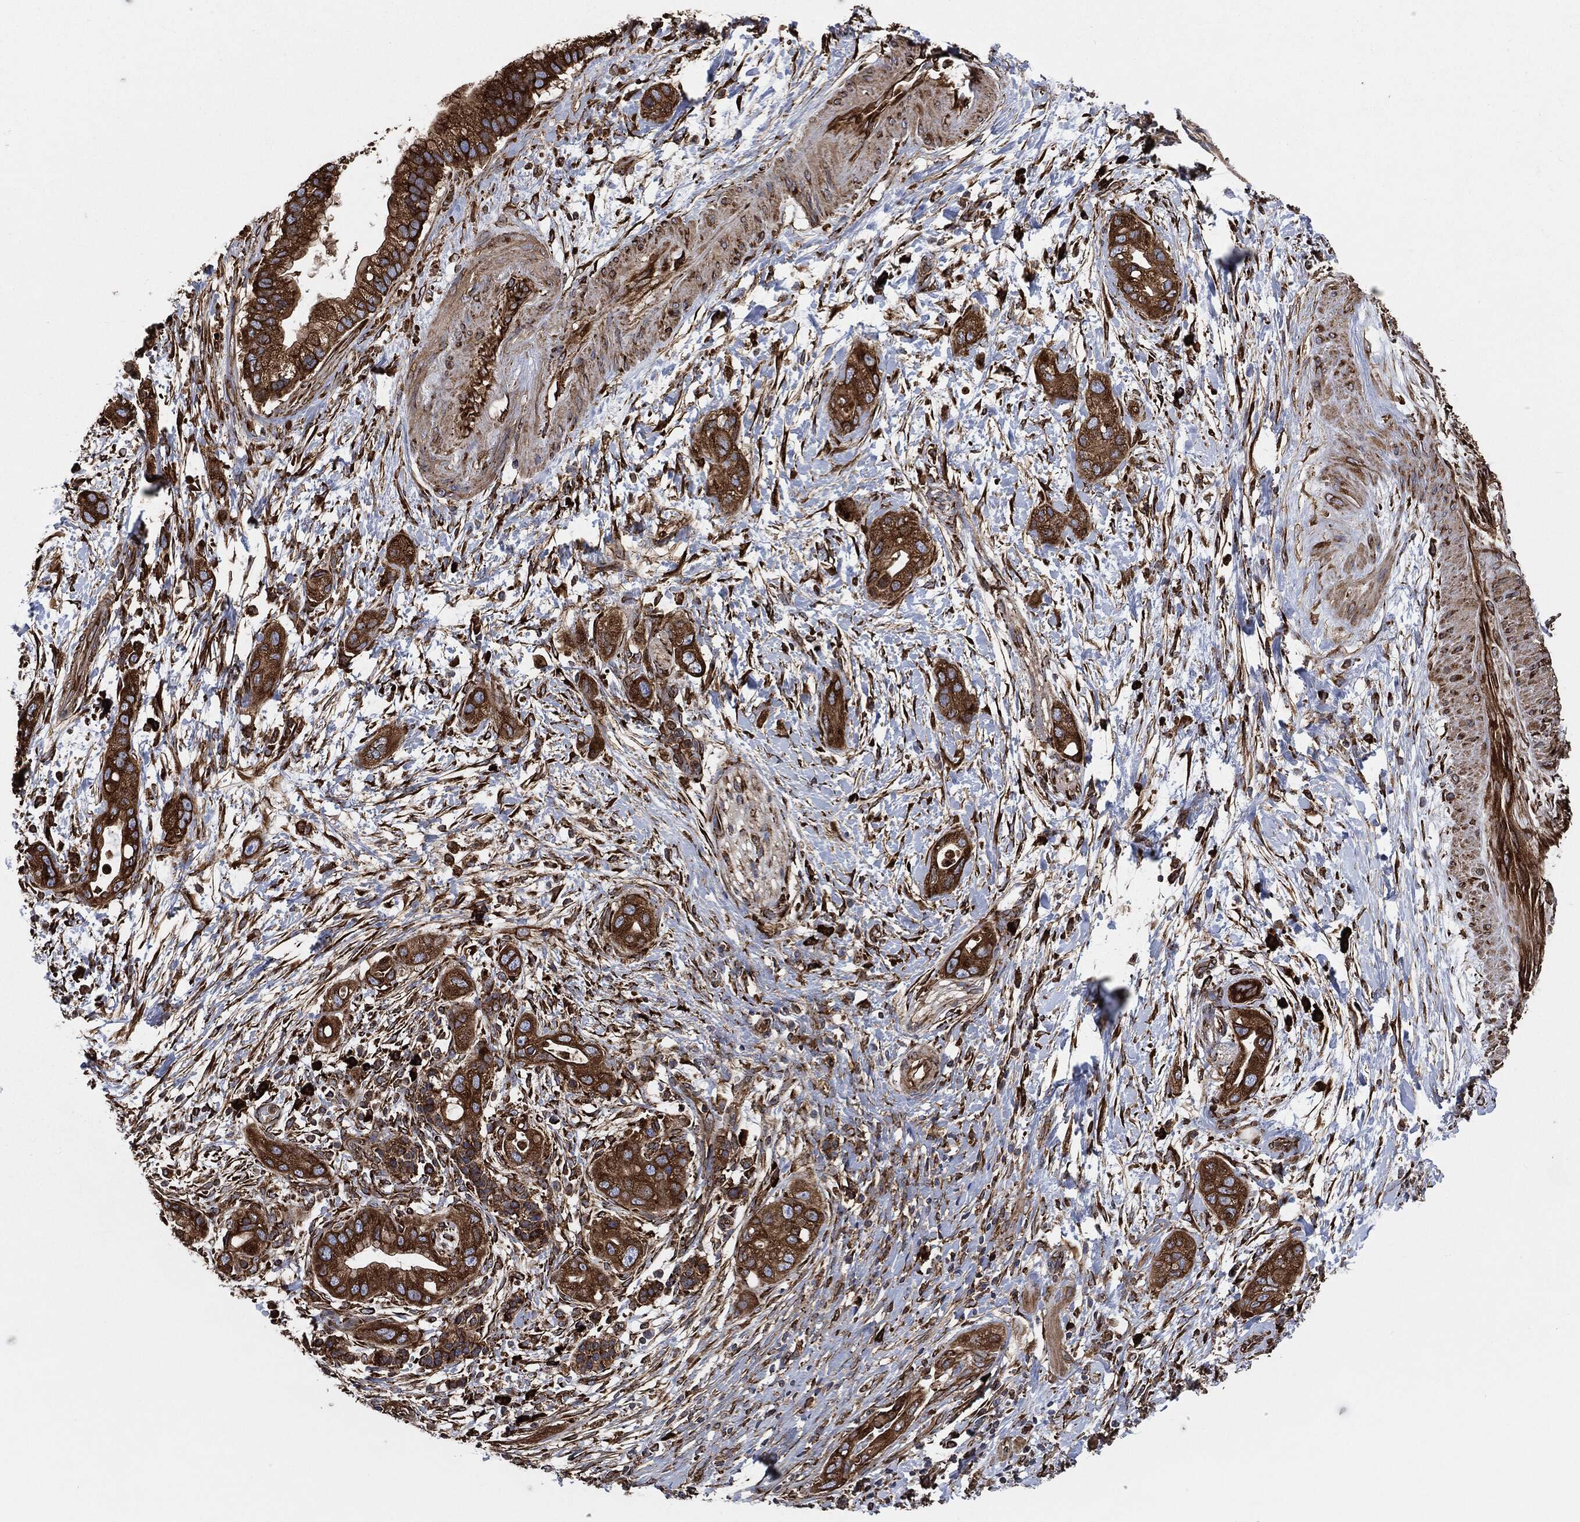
{"staining": {"intensity": "strong", "quantity": ">75%", "location": "cytoplasmic/membranous"}, "tissue": "pancreatic cancer", "cell_type": "Tumor cells", "image_type": "cancer", "snomed": [{"axis": "morphology", "description": "Adenocarcinoma, NOS"}, {"axis": "topography", "description": "Pancreas"}], "caption": "A high amount of strong cytoplasmic/membranous positivity is seen in approximately >75% of tumor cells in adenocarcinoma (pancreatic) tissue. The staining was performed using DAB to visualize the protein expression in brown, while the nuclei were stained in blue with hematoxylin (Magnification: 20x).", "gene": "AMFR", "patient": {"sex": "male", "age": 44}}